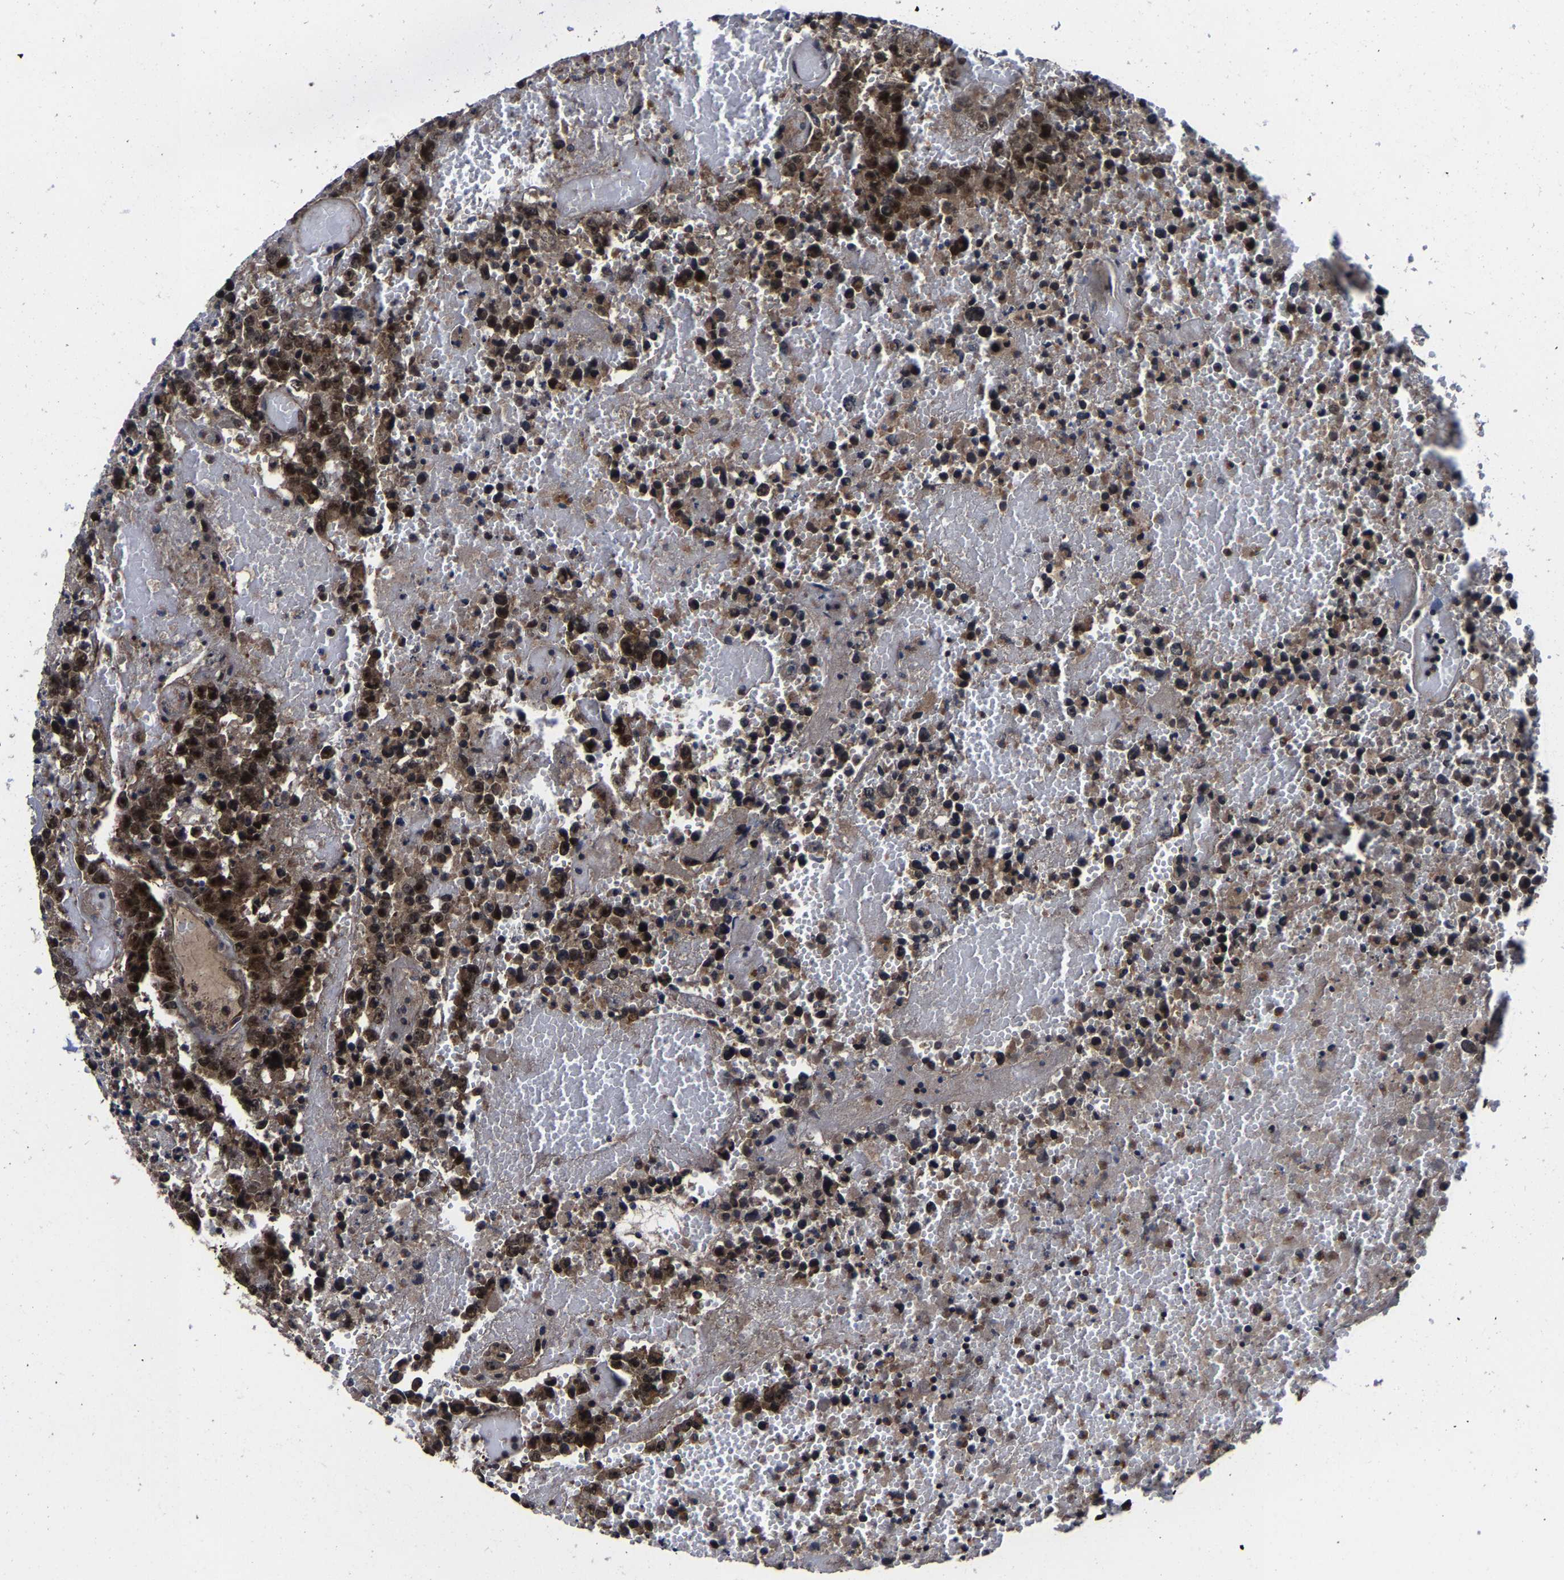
{"staining": {"intensity": "moderate", "quantity": ">75%", "location": "cytoplasmic/membranous,nuclear"}, "tissue": "testis cancer", "cell_type": "Tumor cells", "image_type": "cancer", "snomed": [{"axis": "morphology", "description": "Carcinoma, Embryonal, NOS"}, {"axis": "topography", "description": "Testis"}], "caption": "This histopathology image displays immunohistochemistry (IHC) staining of testis cancer (embryonal carcinoma), with medium moderate cytoplasmic/membranous and nuclear expression in approximately >75% of tumor cells.", "gene": "ZCCHC7", "patient": {"sex": "male", "age": 25}}